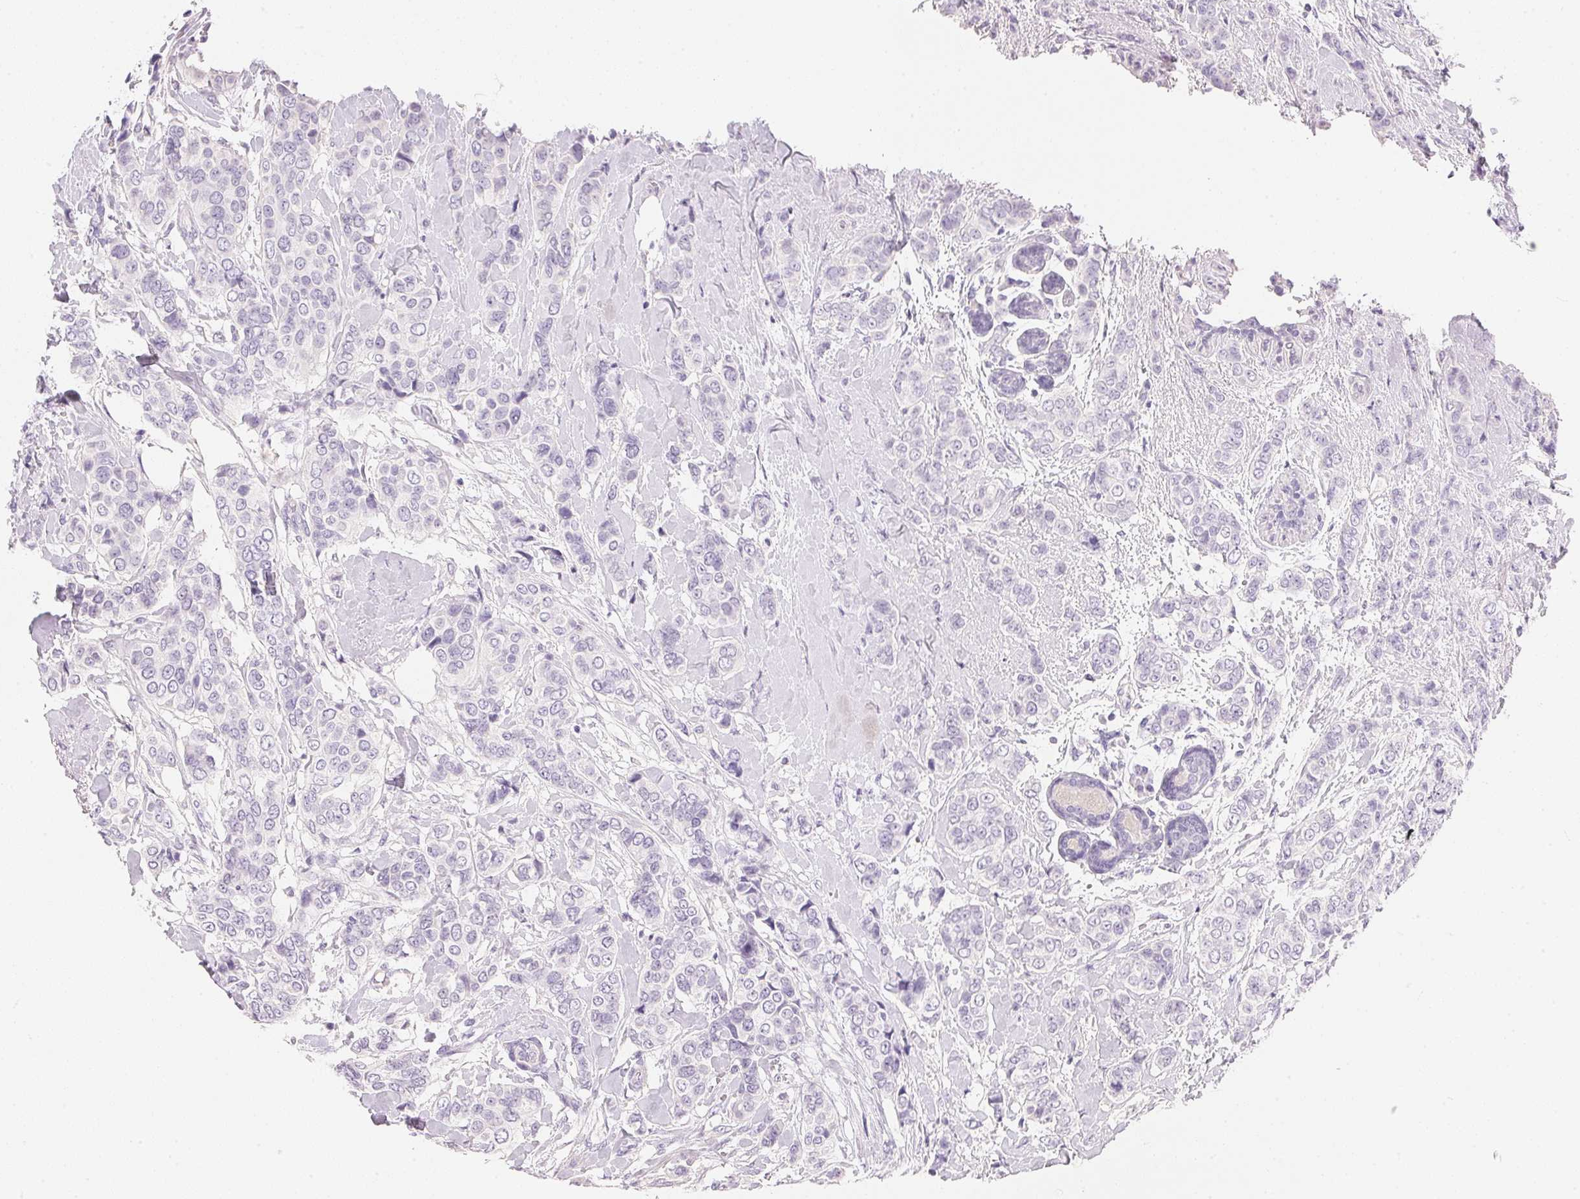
{"staining": {"intensity": "negative", "quantity": "none", "location": "none"}, "tissue": "breast cancer", "cell_type": "Tumor cells", "image_type": "cancer", "snomed": [{"axis": "morphology", "description": "Lobular carcinoma"}, {"axis": "topography", "description": "Breast"}], "caption": "The IHC image has no significant expression in tumor cells of breast cancer (lobular carcinoma) tissue.", "gene": "ACP3", "patient": {"sex": "female", "age": 51}}